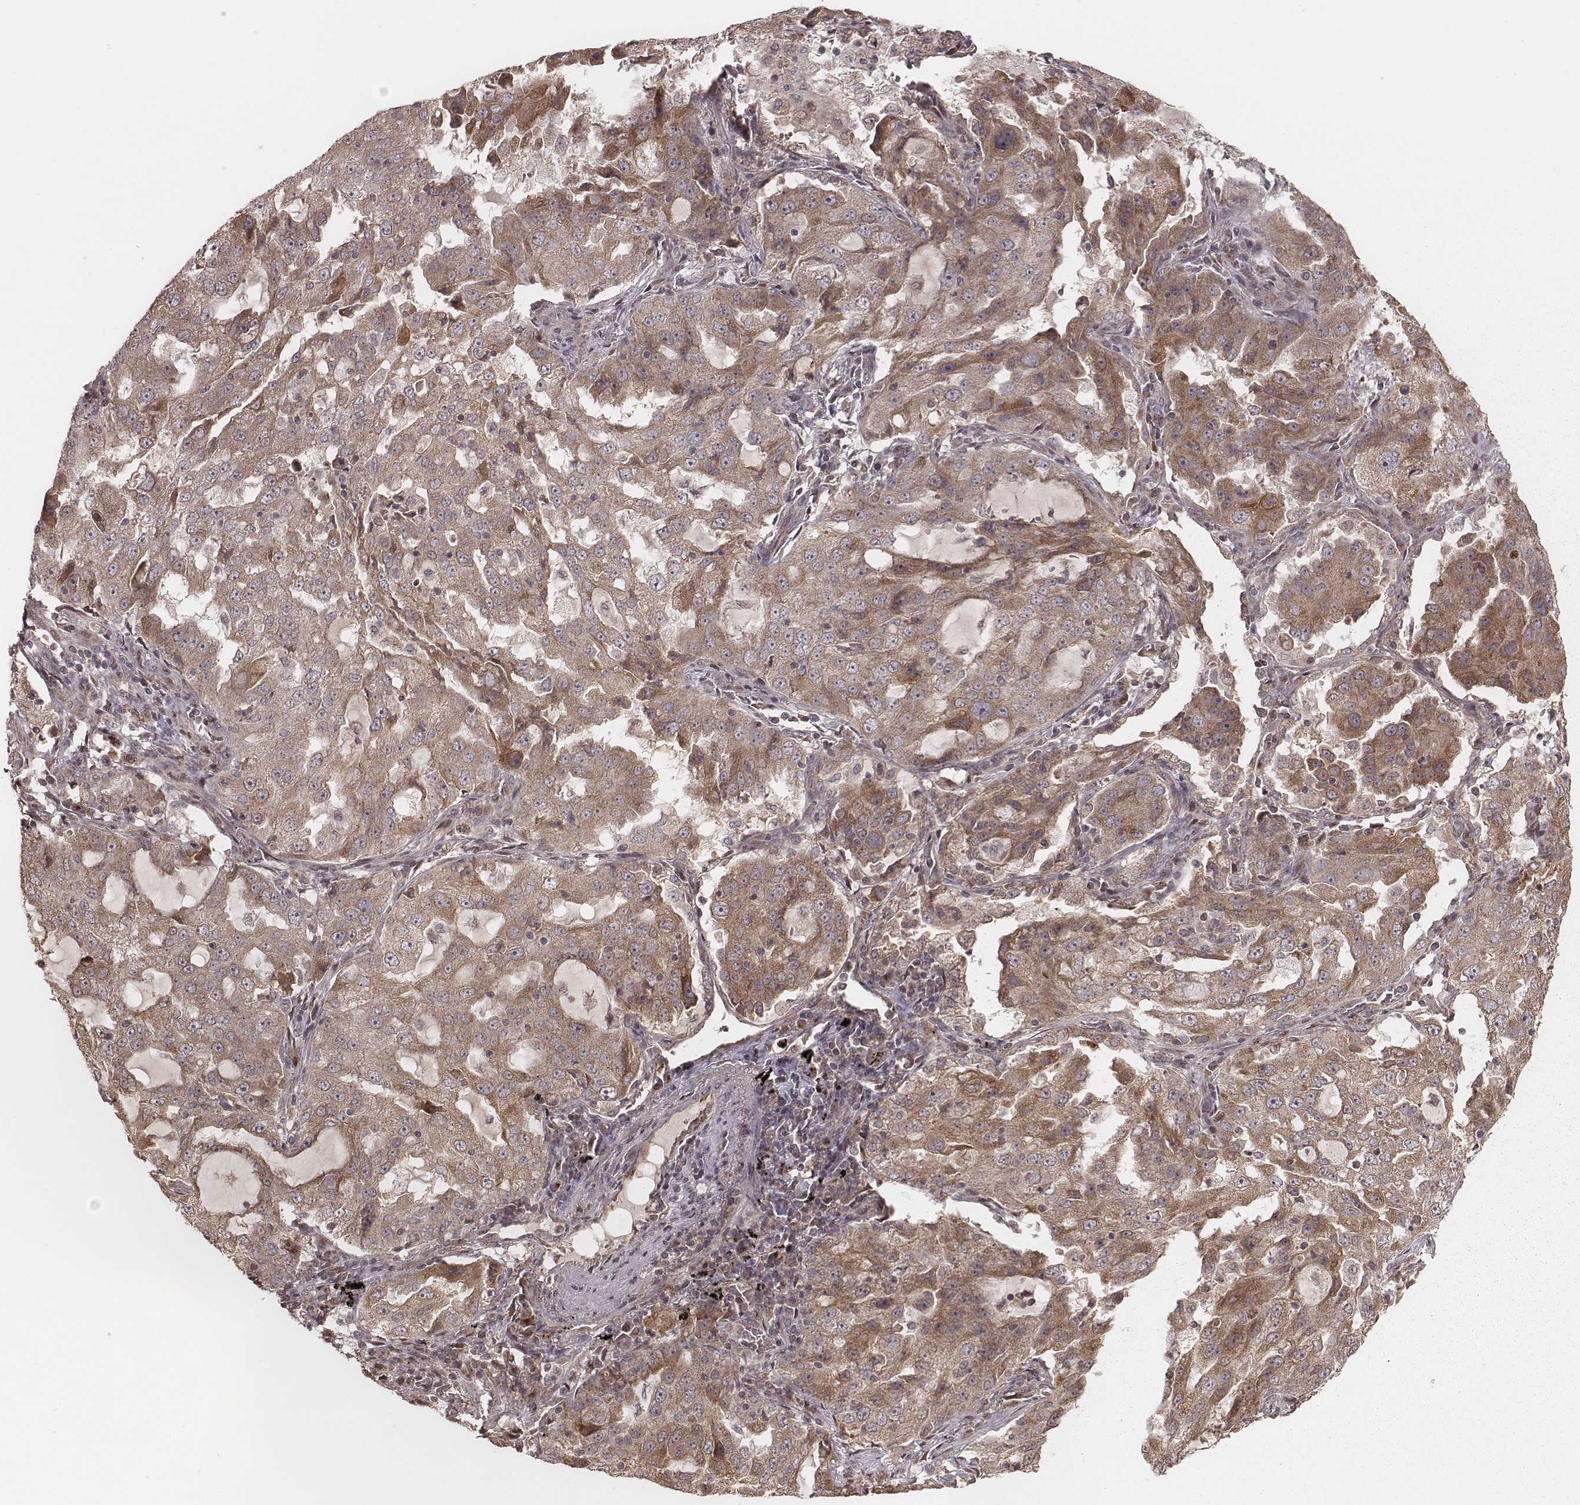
{"staining": {"intensity": "moderate", "quantity": ">75%", "location": "cytoplasmic/membranous"}, "tissue": "lung cancer", "cell_type": "Tumor cells", "image_type": "cancer", "snomed": [{"axis": "morphology", "description": "Adenocarcinoma, NOS"}, {"axis": "topography", "description": "Lung"}], "caption": "Immunohistochemistry micrograph of human lung cancer (adenocarcinoma) stained for a protein (brown), which demonstrates medium levels of moderate cytoplasmic/membranous expression in approximately >75% of tumor cells.", "gene": "MYO19", "patient": {"sex": "female", "age": 61}}